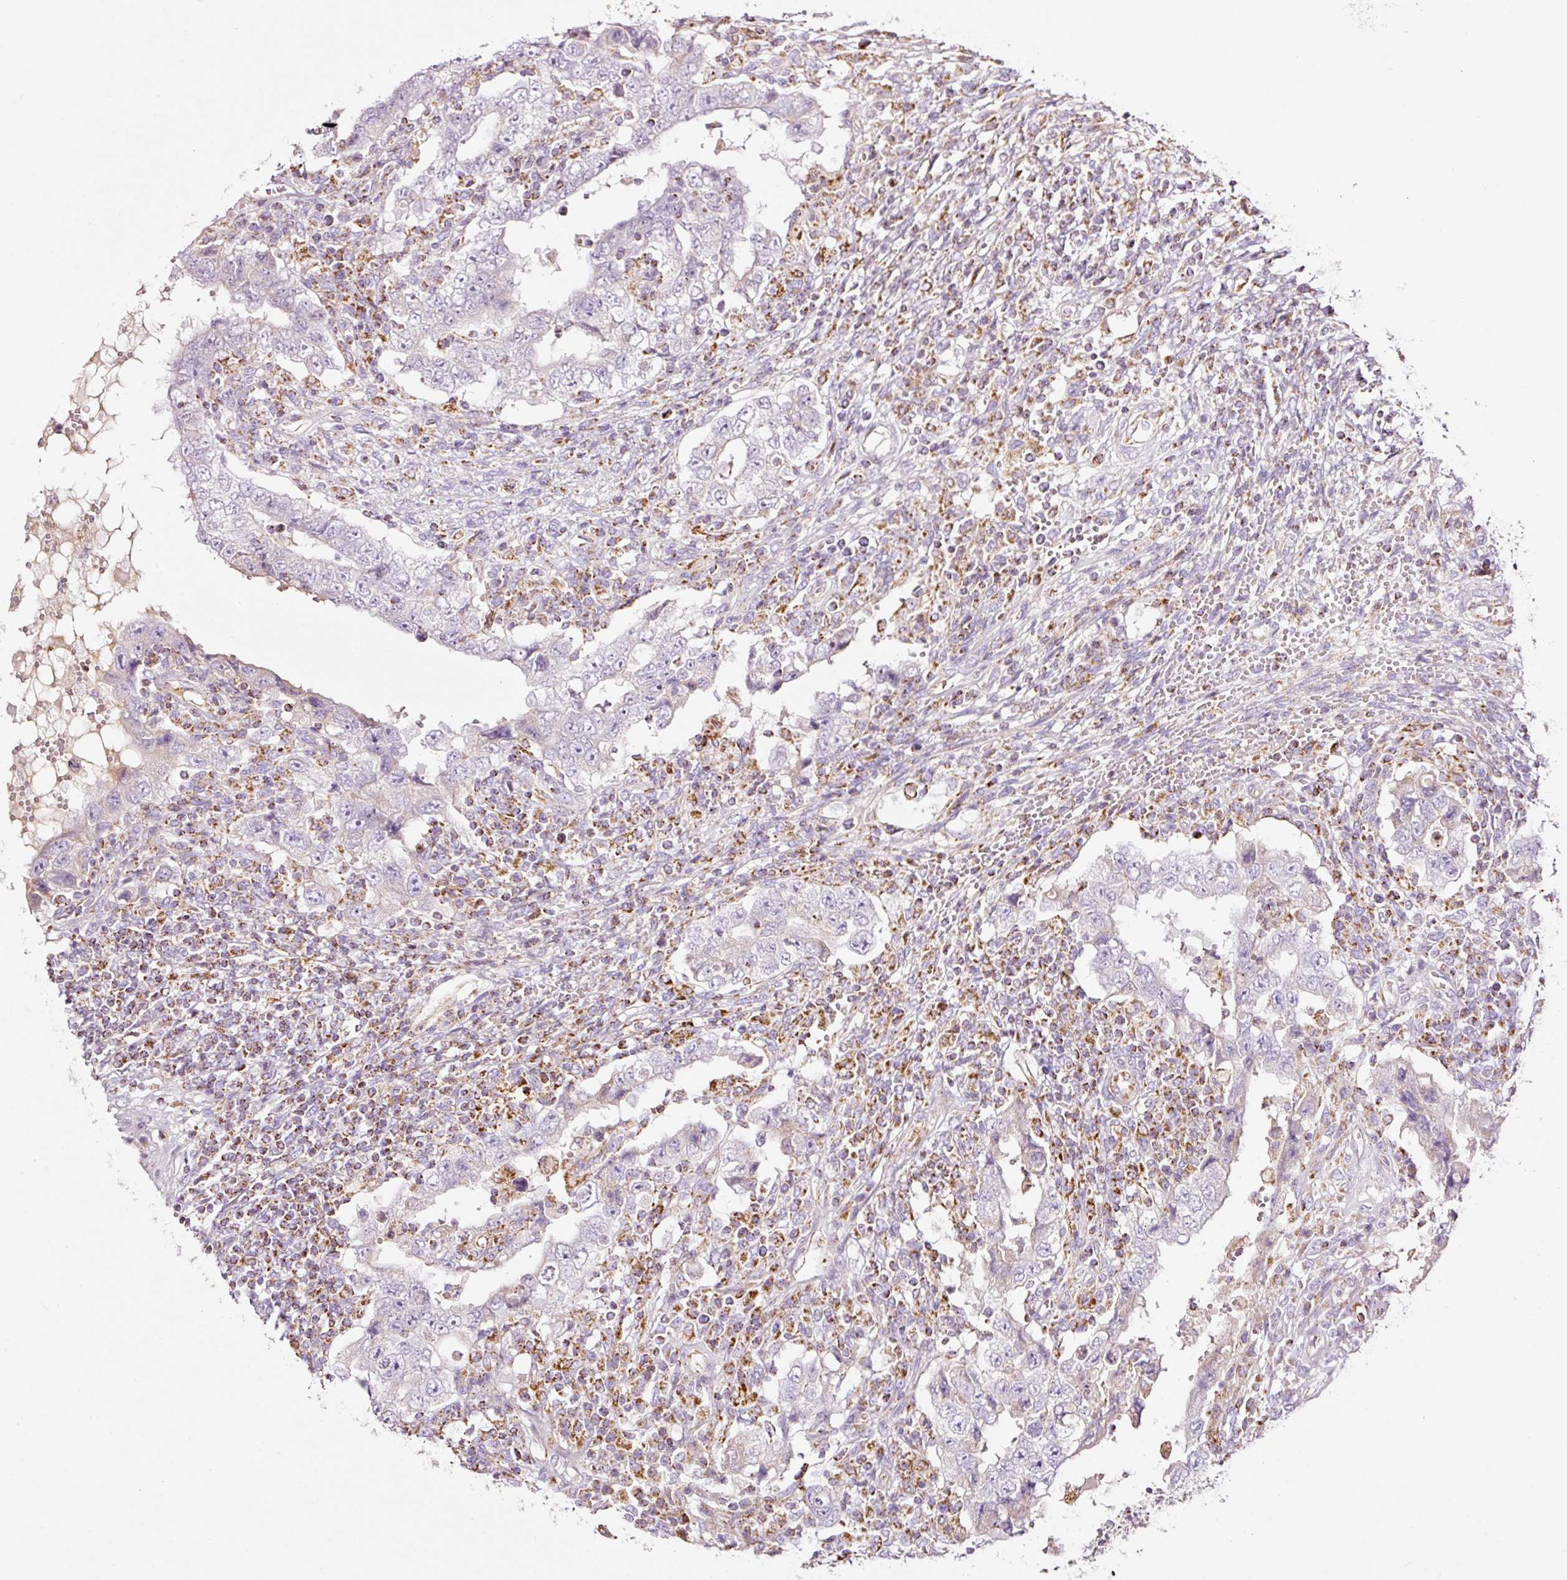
{"staining": {"intensity": "negative", "quantity": "none", "location": "none"}, "tissue": "testis cancer", "cell_type": "Tumor cells", "image_type": "cancer", "snomed": [{"axis": "morphology", "description": "Carcinoma, Embryonal, NOS"}, {"axis": "topography", "description": "Testis"}], "caption": "Immunohistochemistry (IHC) image of neoplastic tissue: human testis cancer (embryonal carcinoma) stained with DAB displays no significant protein expression in tumor cells. Nuclei are stained in blue.", "gene": "SDHA", "patient": {"sex": "male", "age": 26}}